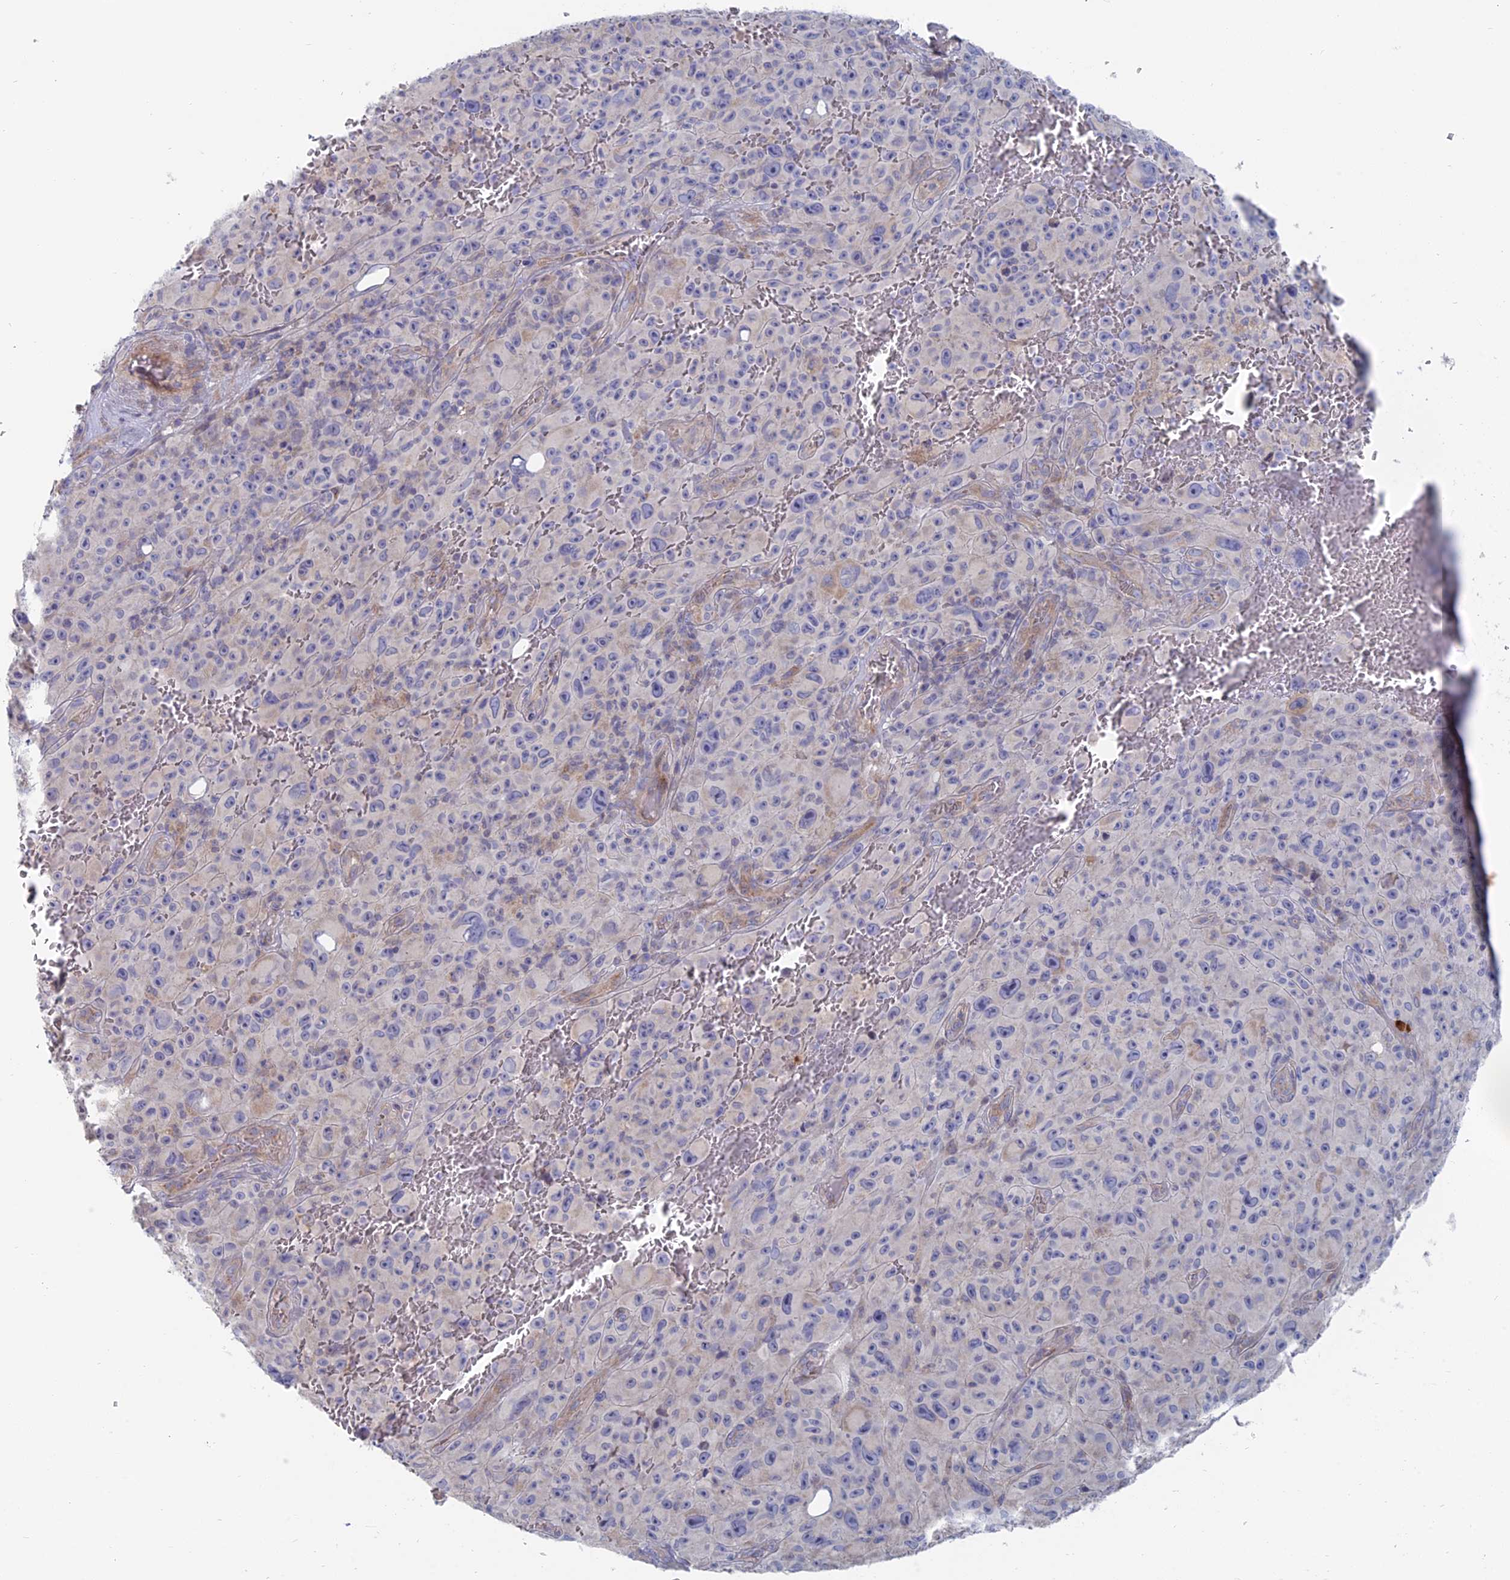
{"staining": {"intensity": "negative", "quantity": "none", "location": "none"}, "tissue": "melanoma", "cell_type": "Tumor cells", "image_type": "cancer", "snomed": [{"axis": "morphology", "description": "Malignant melanoma, NOS"}, {"axis": "topography", "description": "Skin"}], "caption": "Immunohistochemistry (IHC) photomicrograph of human melanoma stained for a protein (brown), which displays no positivity in tumor cells.", "gene": "TBC1D30", "patient": {"sex": "female", "age": 82}}